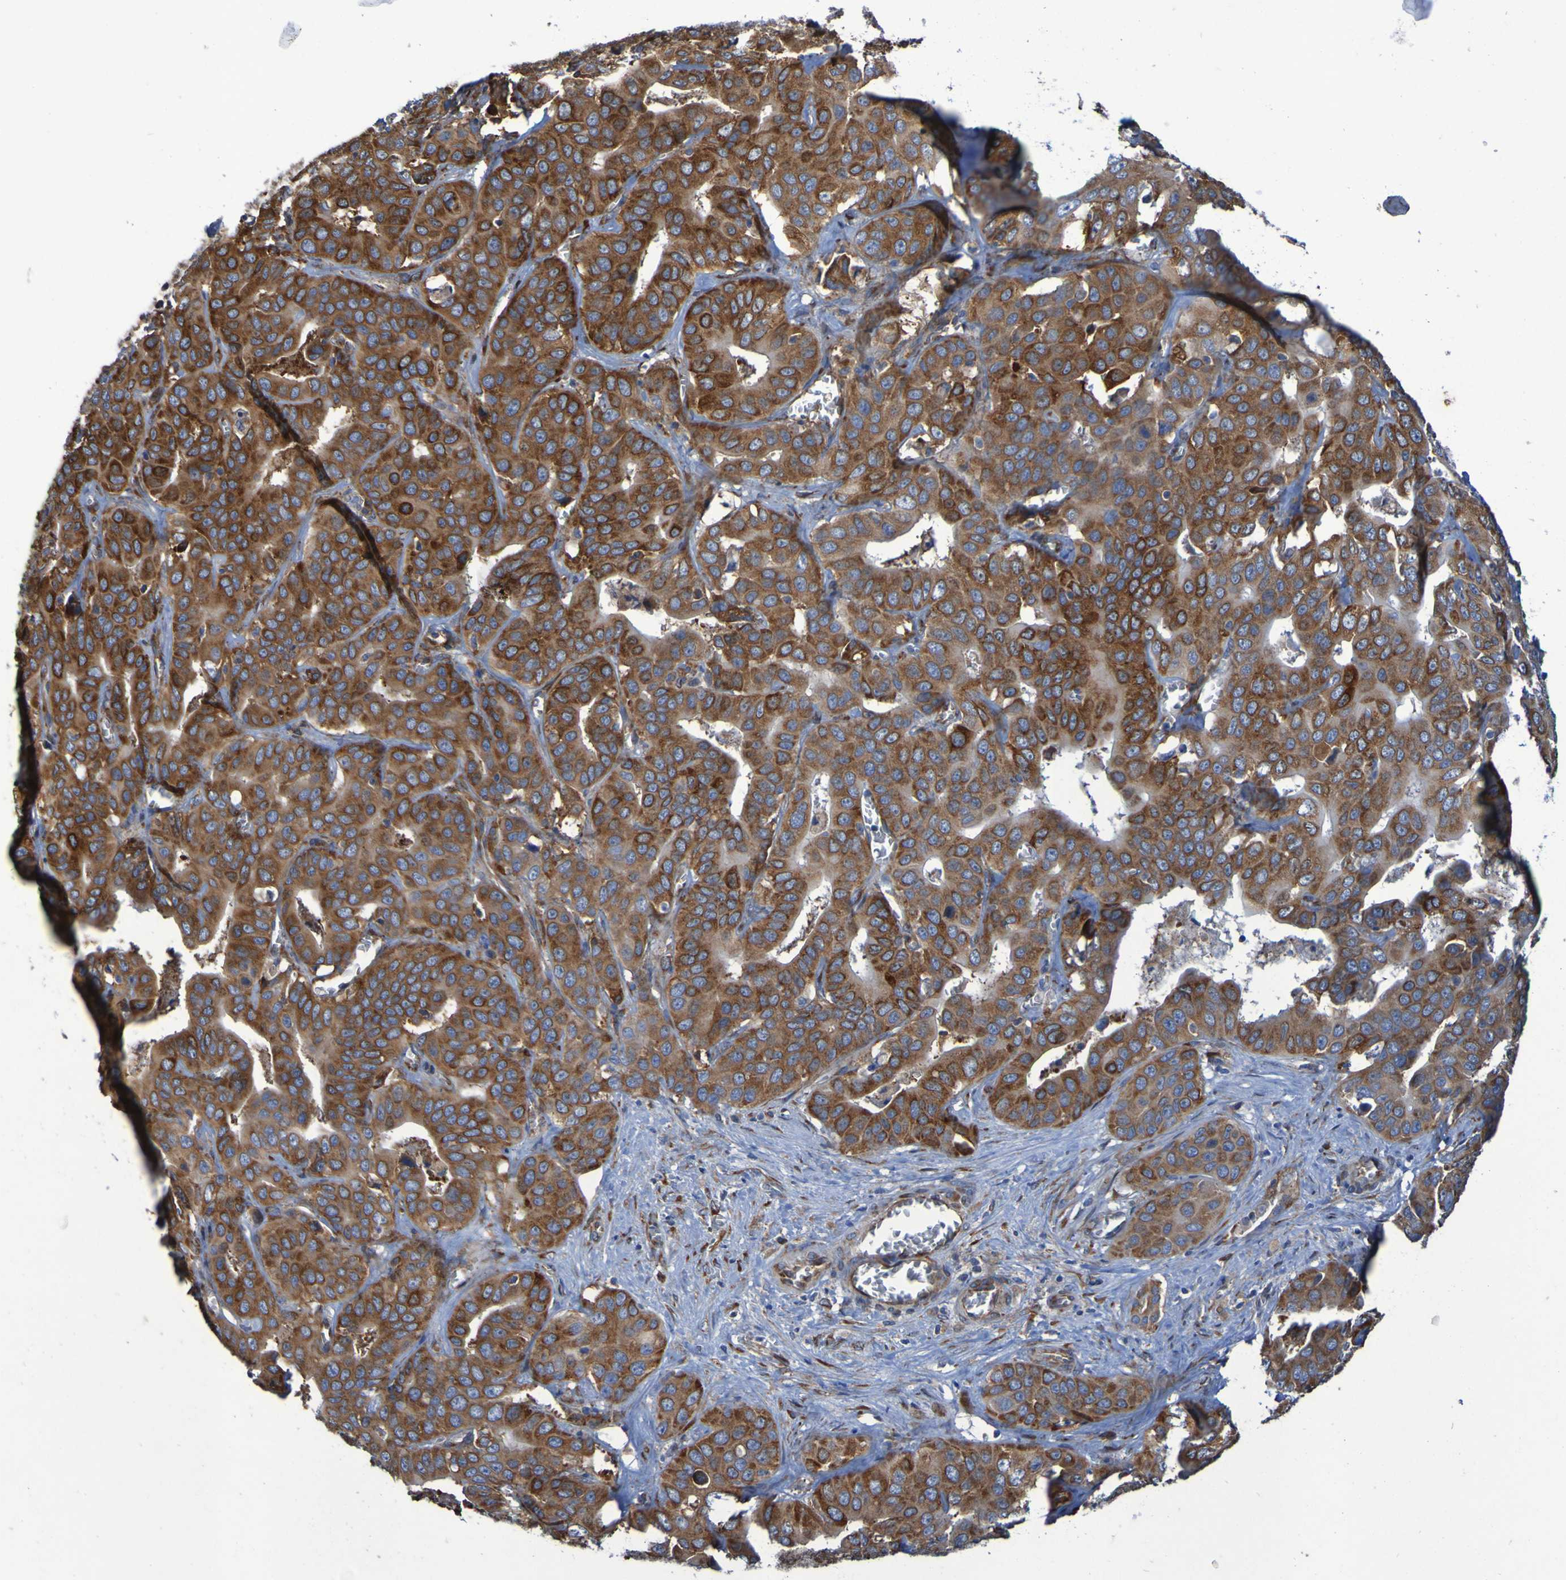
{"staining": {"intensity": "moderate", "quantity": ">75%", "location": "cytoplasmic/membranous"}, "tissue": "liver cancer", "cell_type": "Tumor cells", "image_type": "cancer", "snomed": [{"axis": "morphology", "description": "Cholangiocarcinoma"}, {"axis": "topography", "description": "Liver"}], "caption": "Cholangiocarcinoma (liver) stained for a protein (brown) exhibits moderate cytoplasmic/membranous positive expression in about >75% of tumor cells.", "gene": "FKBP3", "patient": {"sex": "female", "age": 52}}